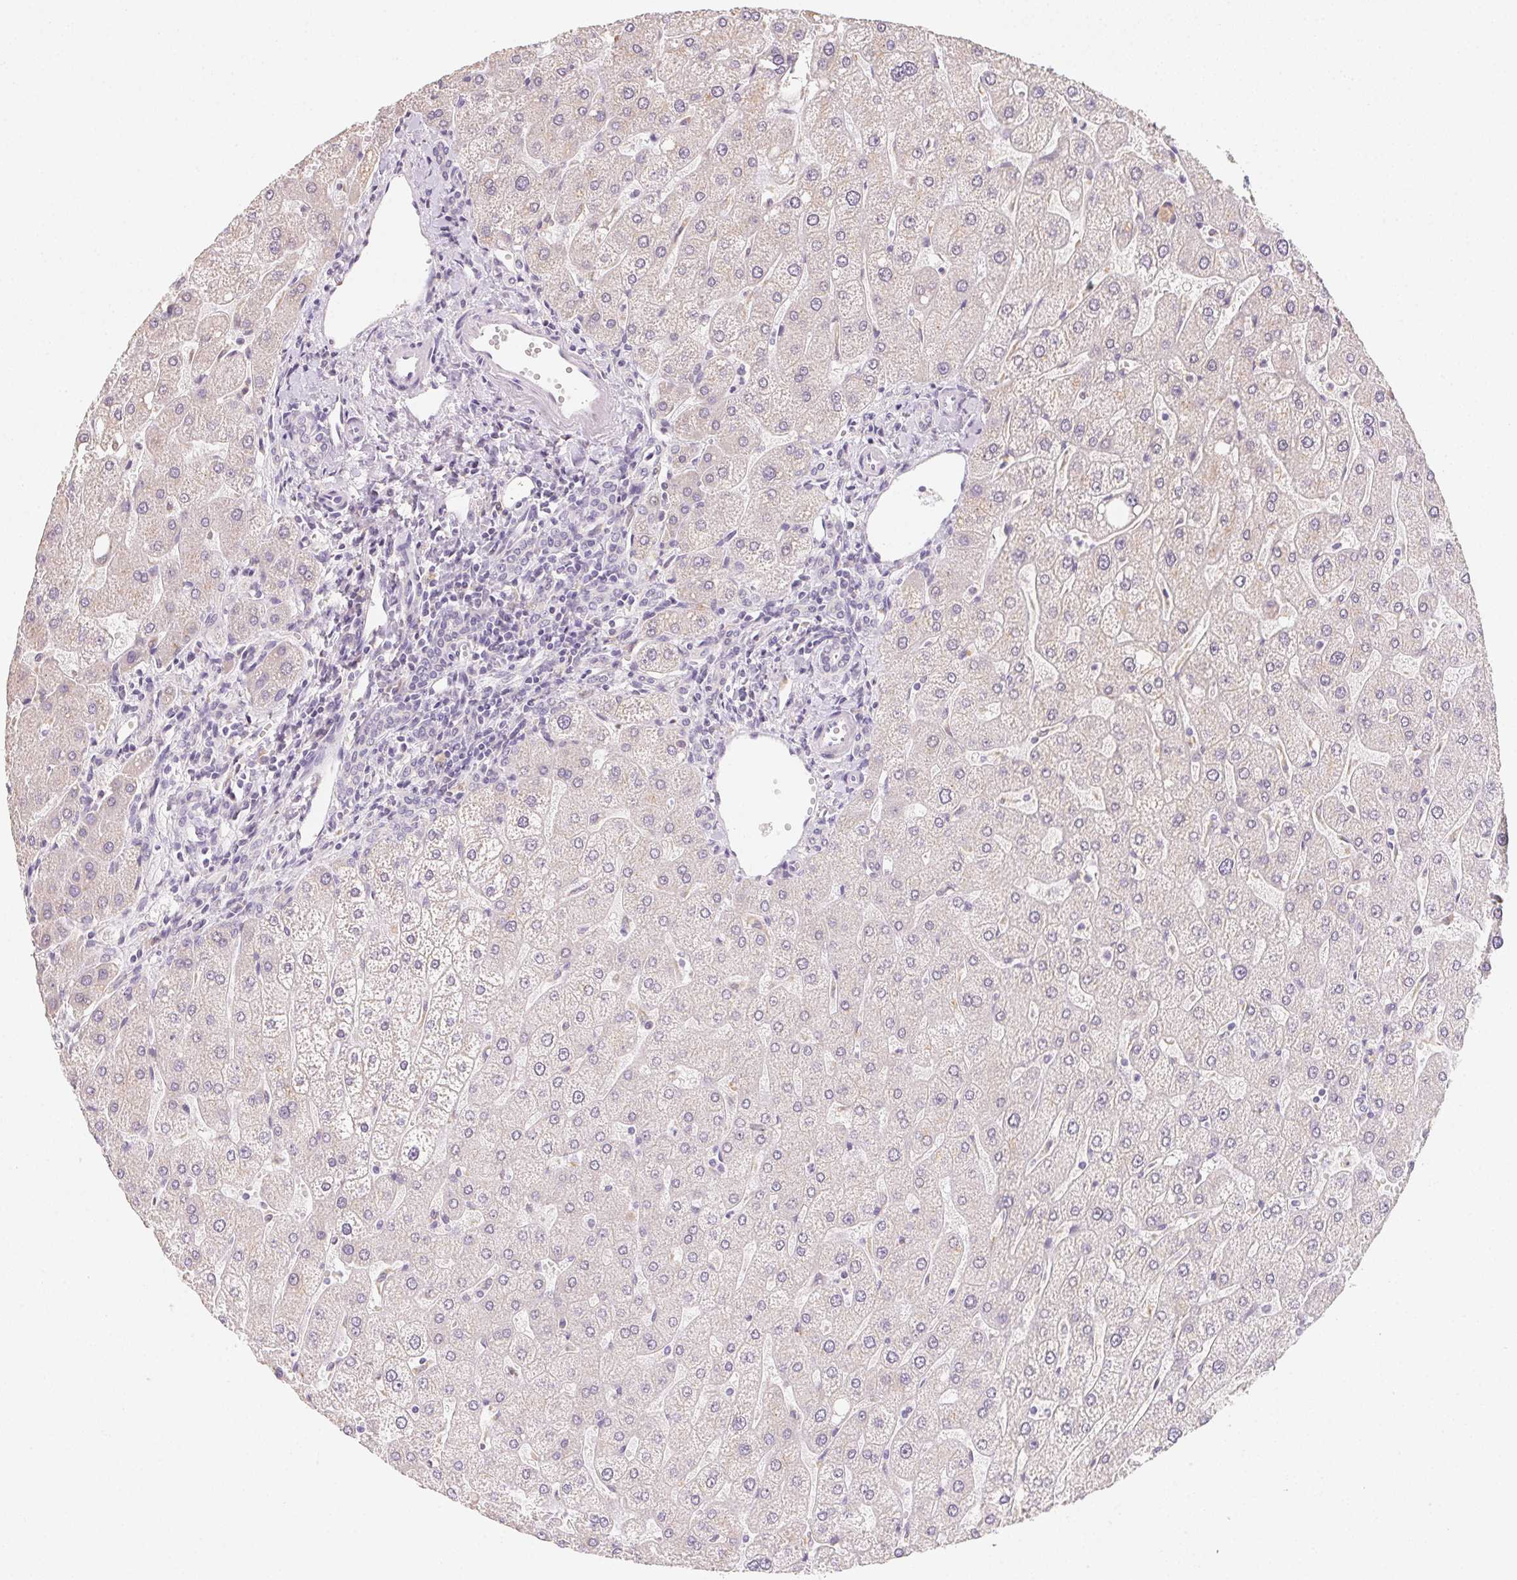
{"staining": {"intensity": "negative", "quantity": "none", "location": "none"}, "tissue": "liver", "cell_type": "Cholangiocytes", "image_type": "normal", "snomed": [{"axis": "morphology", "description": "Normal tissue, NOS"}, {"axis": "topography", "description": "Liver"}], "caption": "High power microscopy photomicrograph of an immunohistochemistry image of normal liver, revealing no significant staining in cholangiocytes.", "gene": "SLC6A18", "patient": {"sex": "male", "age": 67}}